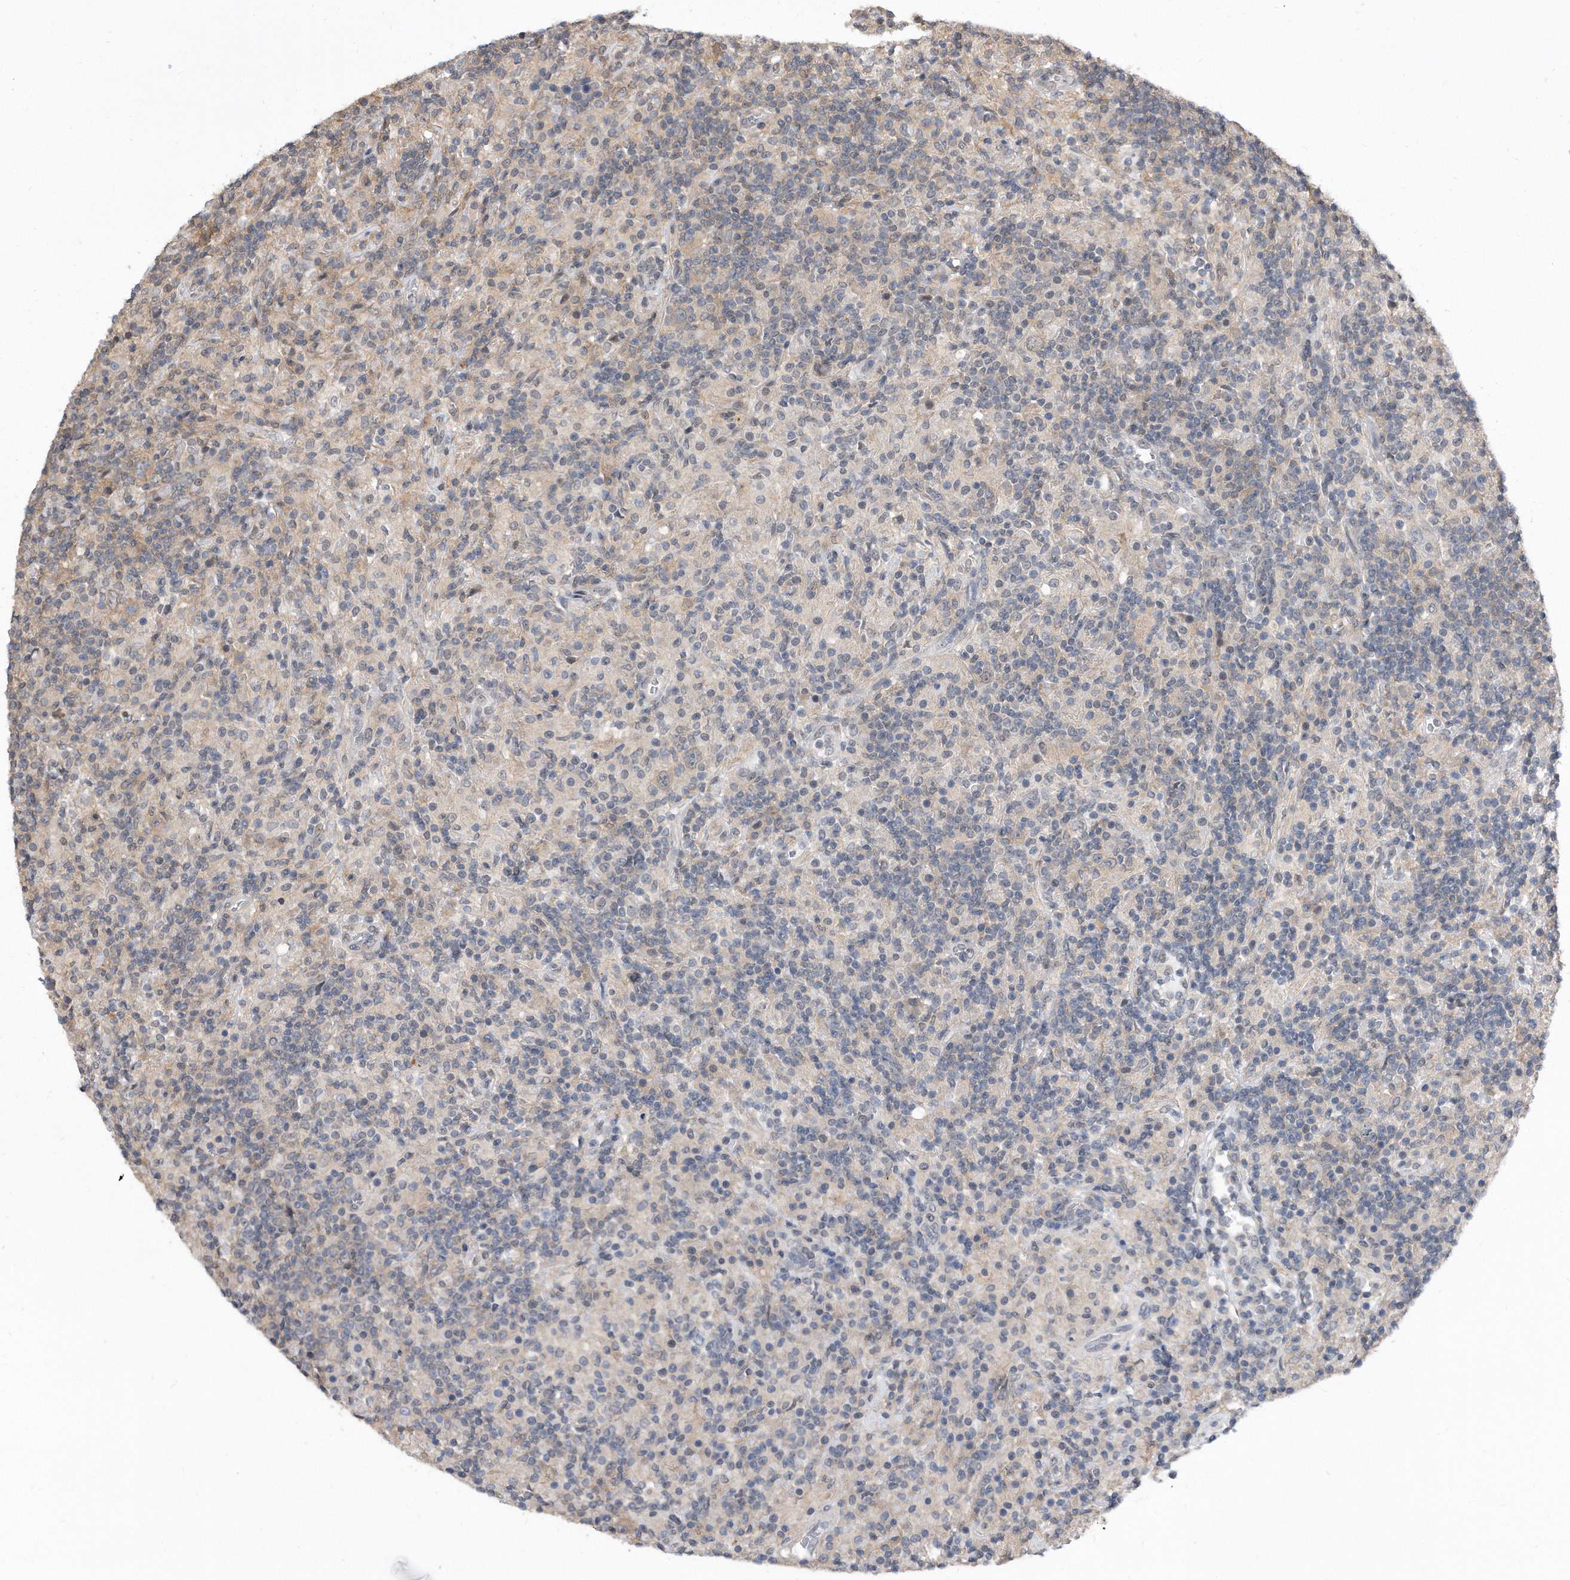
{"staining": {"intensity": "negative", "quantity": "none", "location": "none"}, "tissue": "lymphoma", "cell_type": "Tumor cells", "image_type": "cancer", "snomed": [{"axis": "morphology", "description": "Hodgkin's disease, NOS"}, {"axis": "topography", "description": "Lymph node"}], "caption": "Tumor cells are negative for brown protein staining in Hodgkin's disease.", "gene": "TCP1", "patient": {"sex": "male", "age": 70}}